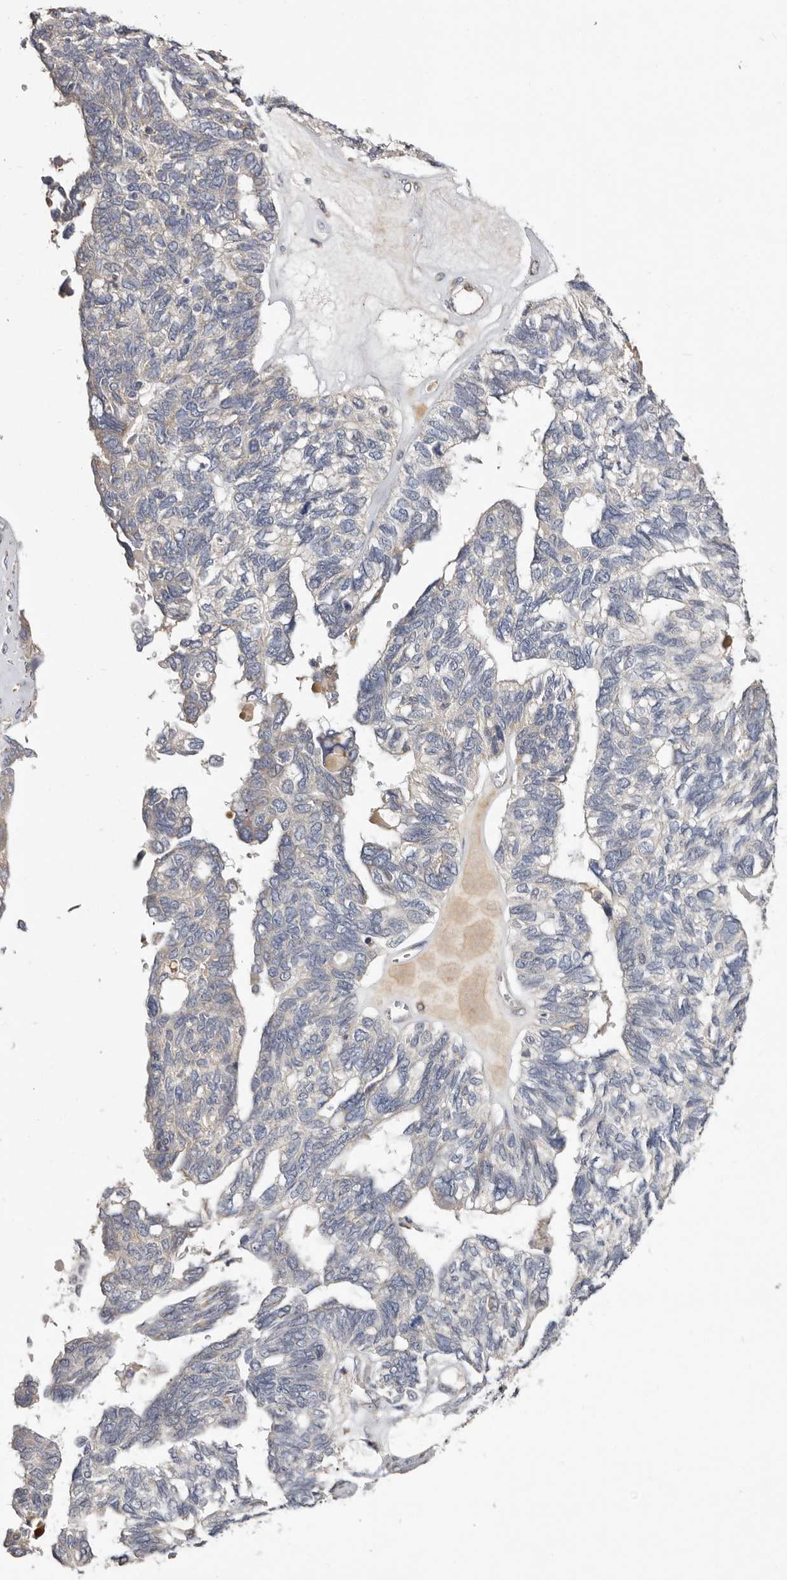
{"staining": {"intensity": "weak", "quantity": "<25%", "location": "cytoplasmic/membranous"}, "tissue": "ovarian cancer", "cell_type": "Tumor cells", "image_type": "cancer", "snomed": [{"axis": "morphology", "description": "Cystadenocarcinoma, serous, NOS"}, {"axis": "topography", "description": "Ovary"}], "caption": "Tumor cells show no significant protein staining in ovarian cancer.", "gene": "ASIC5", "patient": {"sex": "female", "age": 79}}